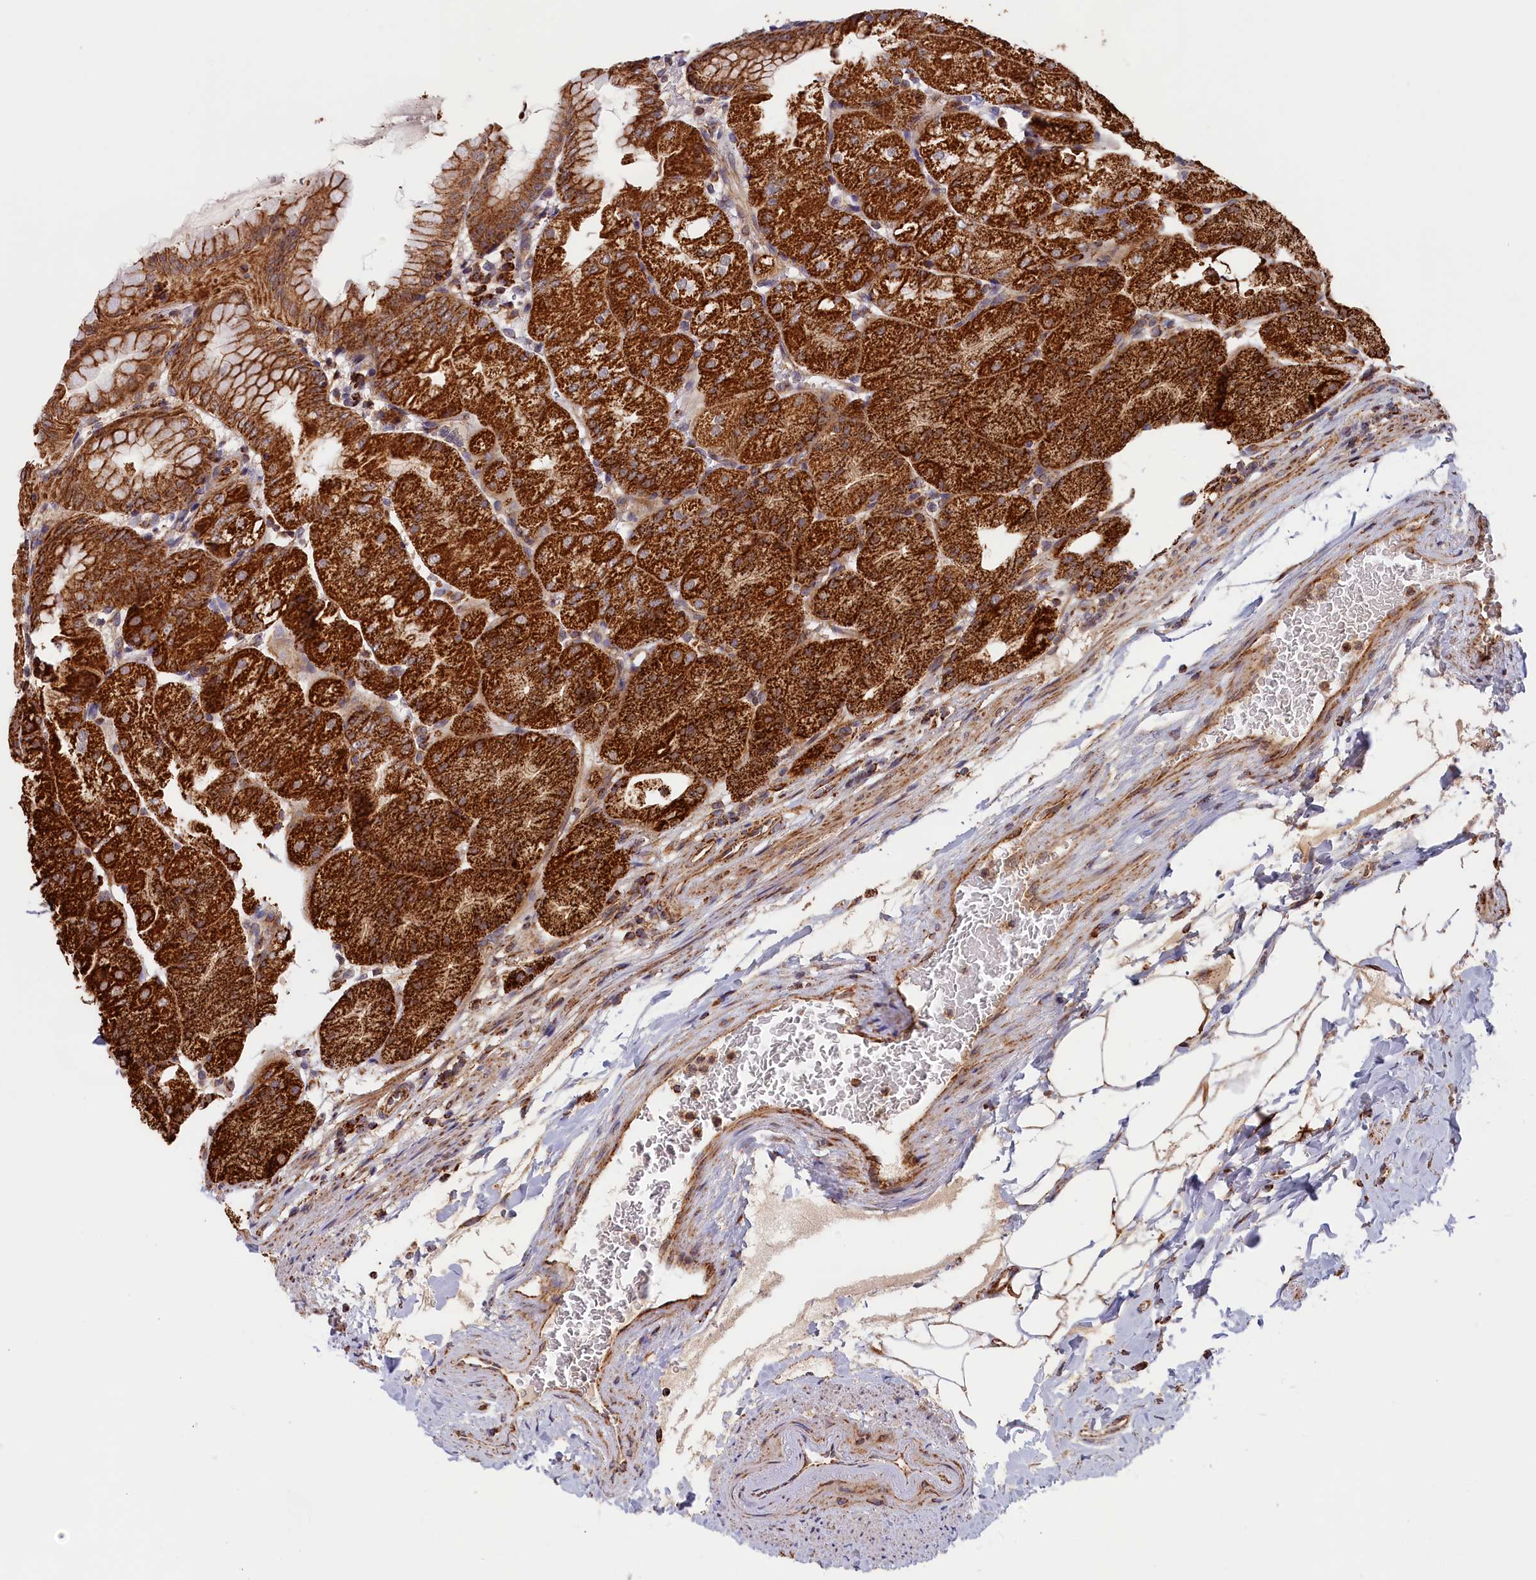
{"staining": {"intensity": "strong", "quantity": ">75%", "location": "cytoplasmic/membranous"}, "tissue": "stomach", "cell_type": "Glandular cells", "image_type": "normal", "snomed": [{"axis": "morphology", "description": "Normal tissue, NOS"}, {"axis": "topography", "description": "Stomach, upper"}, {"axis": "topography", "description": "Stomach, lower"}], "caption": "Protein staining demonstrates strong cytoplasmic/membranous positivity in approximately >75% of glandular cells in unremarkable stomach.", "gene": "MACROD1", "patient": {"sex": "male", "age": 62}}